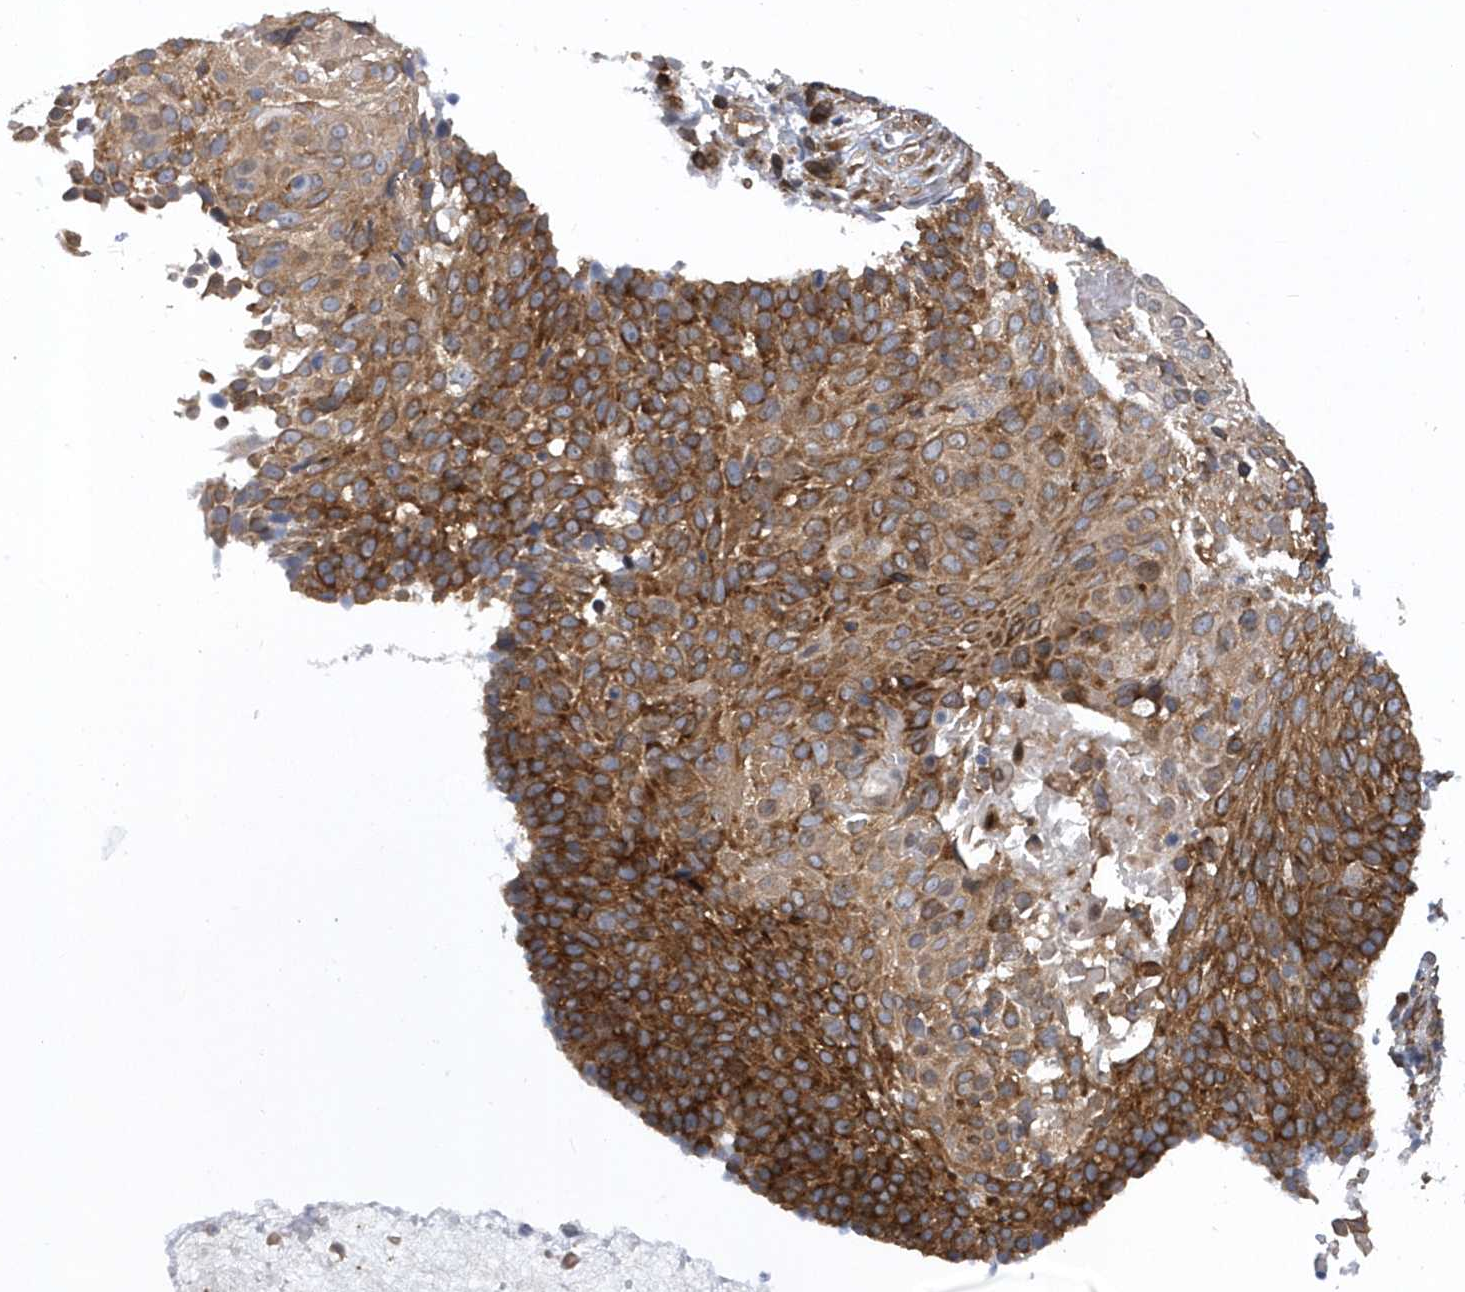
{"staining": {"intensity": "moderate", "quantity": ">75%", "location": "cytoplasmic/membranous"}, "tissue": "cervical cancer", "cell_type": "Tumor cells", "image_type": "cancer", "snomed": [{"axis": "morphology", "description": "Squamous cell carcinoma, NOS"}, {"axis": "topography", "description": "Cervix"}], "caption": "The histopathology image shows immunohistochemical staining of cervical cancer (squamous cell carcinoma). There is moderate cytoplasmic/membranous staining is present in about >75% of tumor cells. (IHC, brightfield microscopy, high magnification).", "gene": "PHF1", "patient": {"sex": "female", "age": 74}}